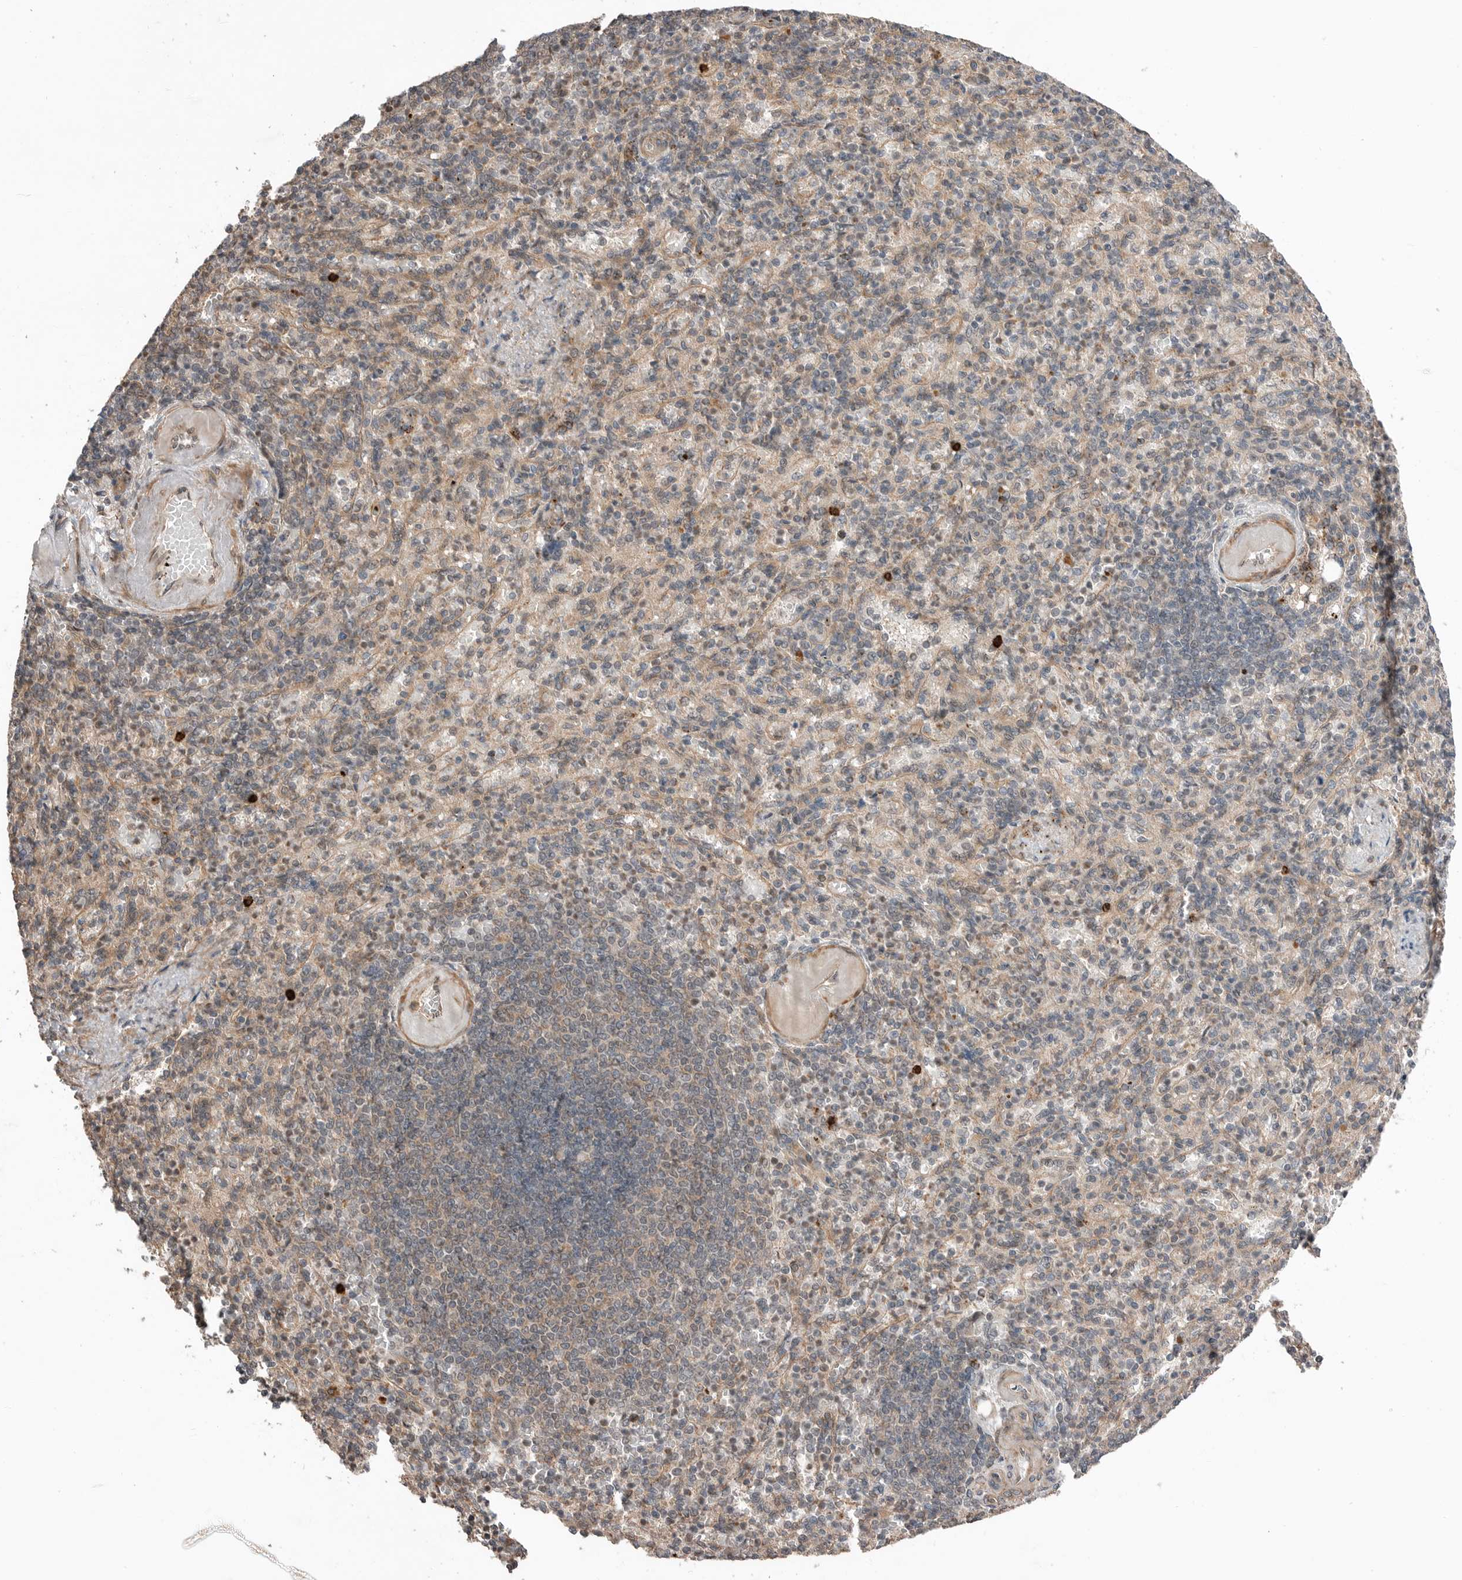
{"staining": {"intensity": "weak", "quantity": "25%-75%", "location": "cytoplasmic/membranous"}, "tissue": "spleen", "cell_type": "Cells in red pulp", "image_type": "normal", "snomed": [{"axis": "morphology", "description": "Normal tissue, NOS"}, {"axis": "topography", "description": "Spleen"}], "caption": "Immunohistochemical staining of unremarkable spleen displays low levels of weak cytoplasmic/membranous expression in about 25%-75% of cells in red pulp.", "gene": "PEAK1", "patient": {"sex": "female", "age": 74}}